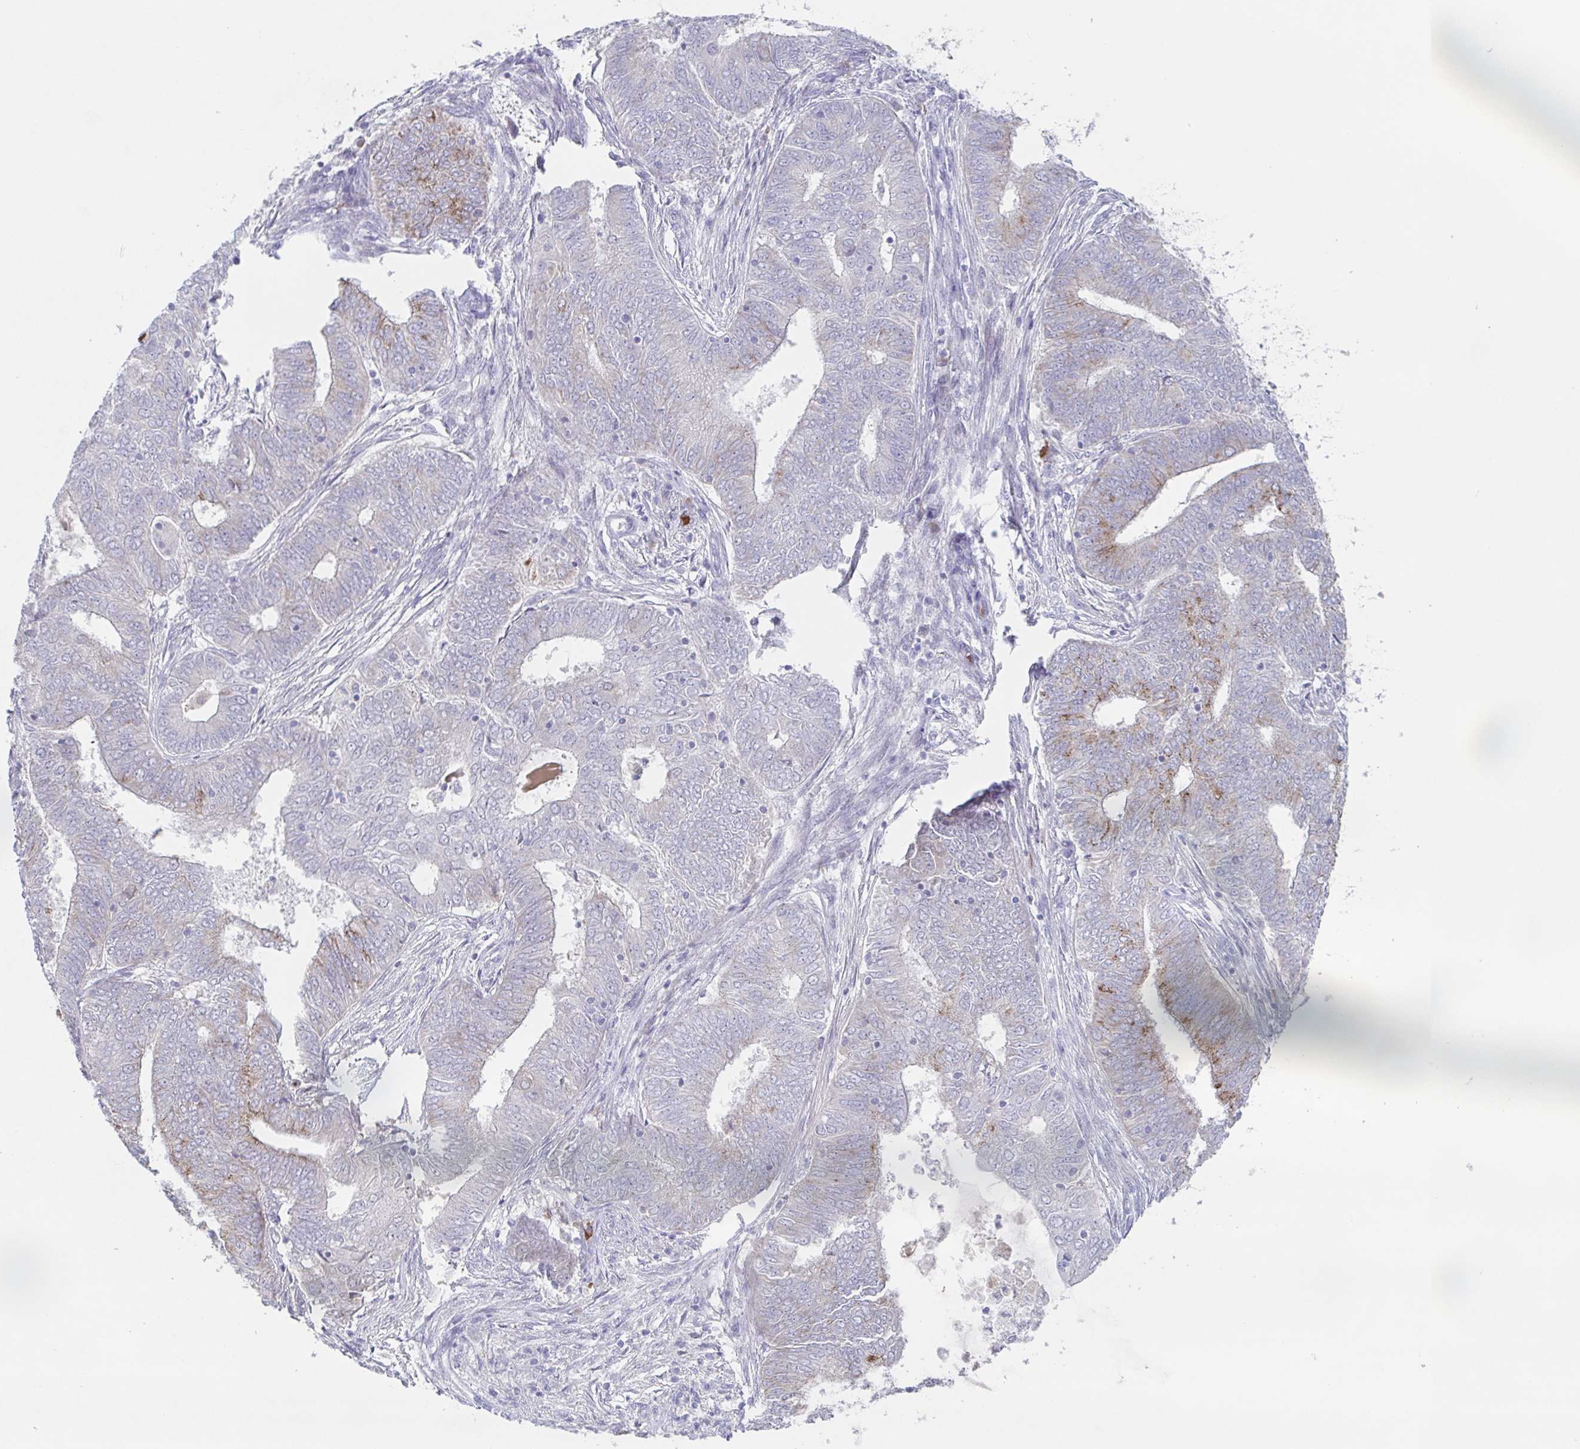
{"staining": {"intensity": "weak", "quantity": "<25%", "location": "cytoplasmic/membranous"}, "tissue": "endometrial cancer", "cell_type": "Tumor cells", "image_type": "cancer", "snomed": [{"axis": "morphology", "description": "Adenocarcinoma, NOS"}, {"axis": "topography", "description": "Endometrium"}], "caption": "IHC of human endometrial cancer (adenocarcinoma) shows no staining in tumor cells. (DAB immunohistochemistry (IHC) visualized using brightfield microscopy, high magnification).", "gene": "POU2F3", "patient": {"sex": "female", "age": 62}}